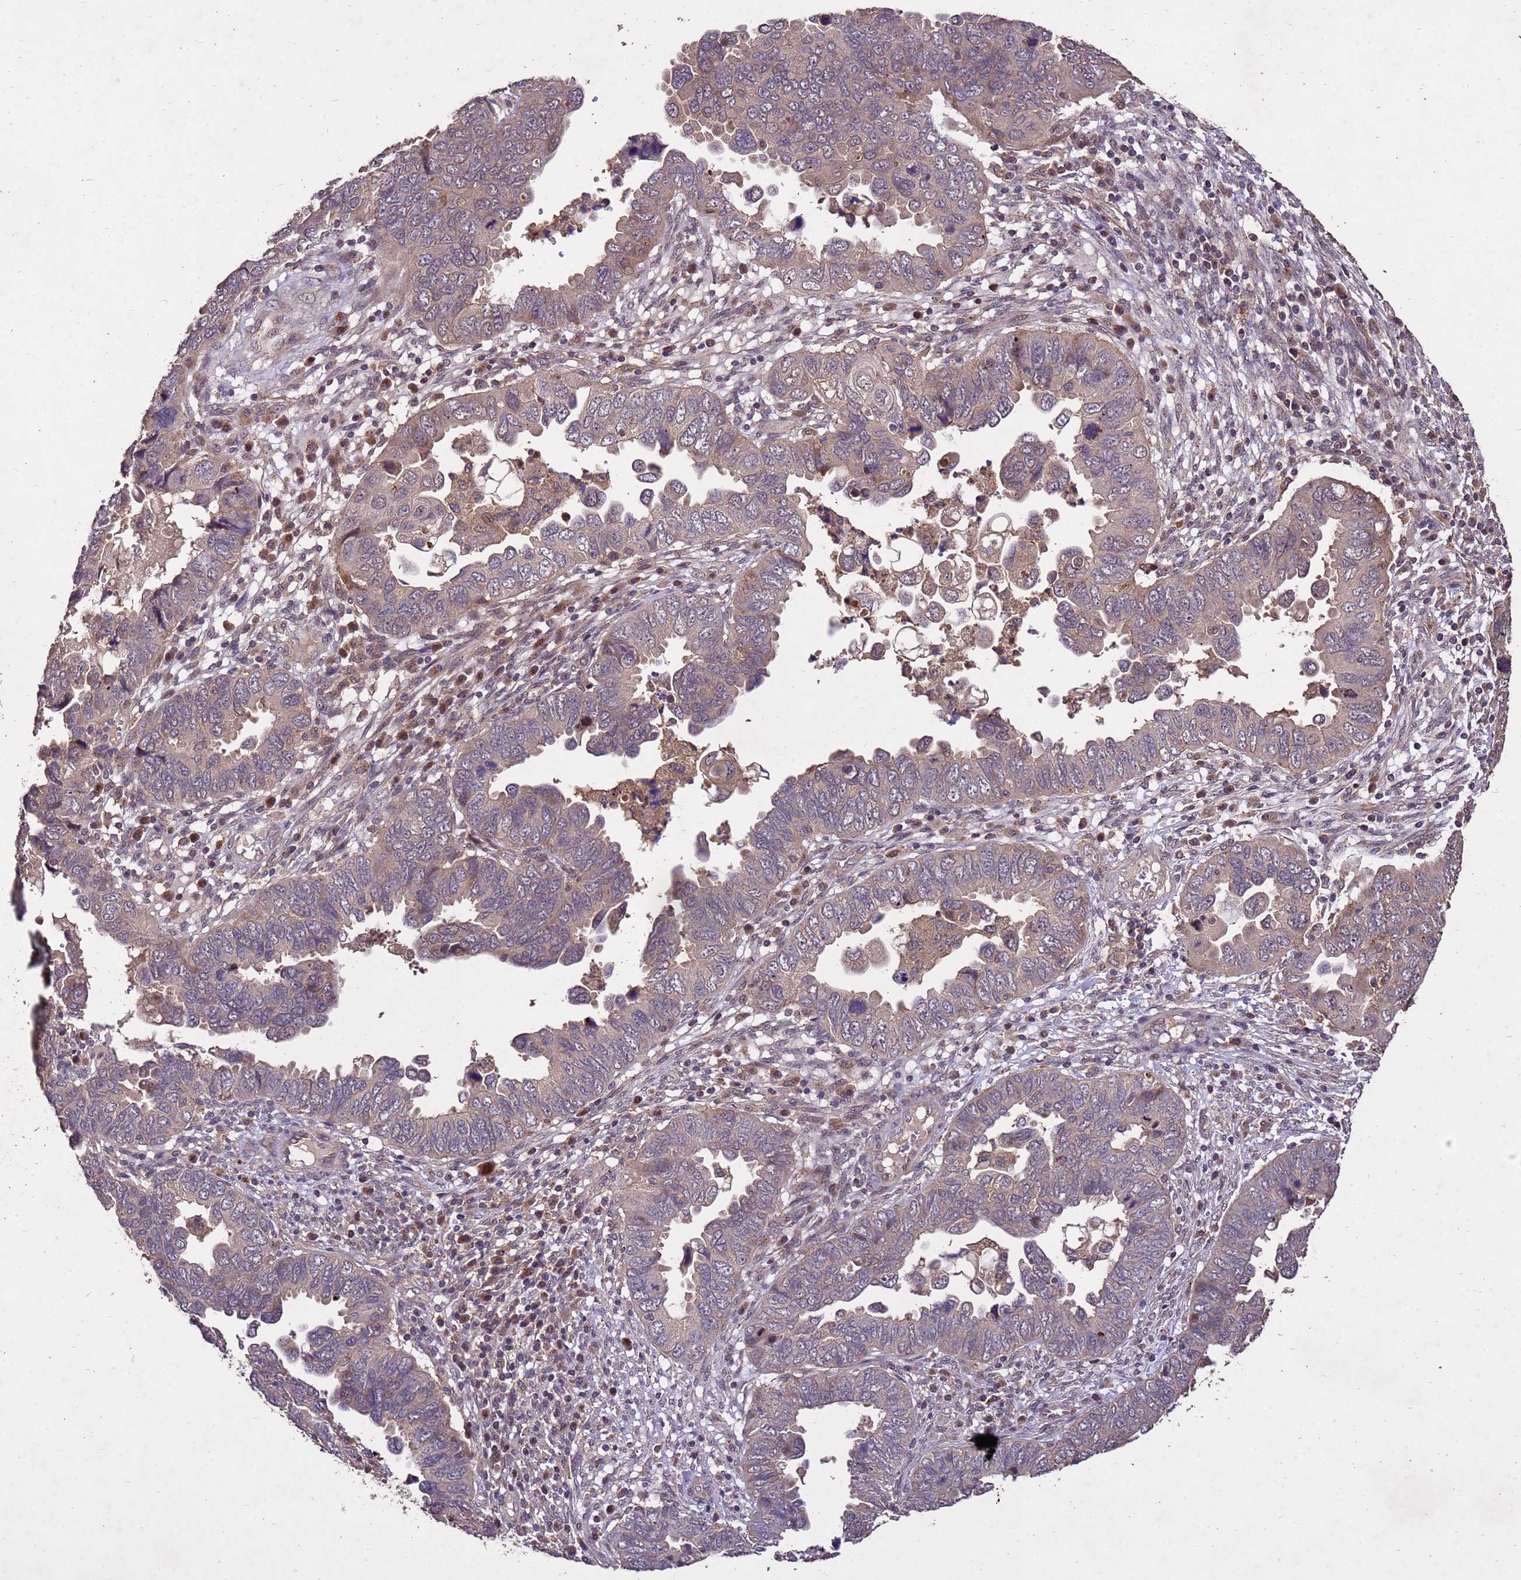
{"staining": {"intensity": "weak", "quantity": ">75%", "location": "cytoplasmic/membranous"}, "tissue": "endometrial cancer", "cell_type": "Tumor cells", "image_type": "cancer", "snomed": [{"axis": "morphology", "description": "Adenocarcinoma, NOS"}, {"axis": "topography", "description": "Endometrium"}], "caption": "Human adenocarcinoma (endometrial) stained with a protein marker demonstrates weak staining in tumor cells.", "gene": "TOR4A", "patient": {"sex": "female", "age": 79}}